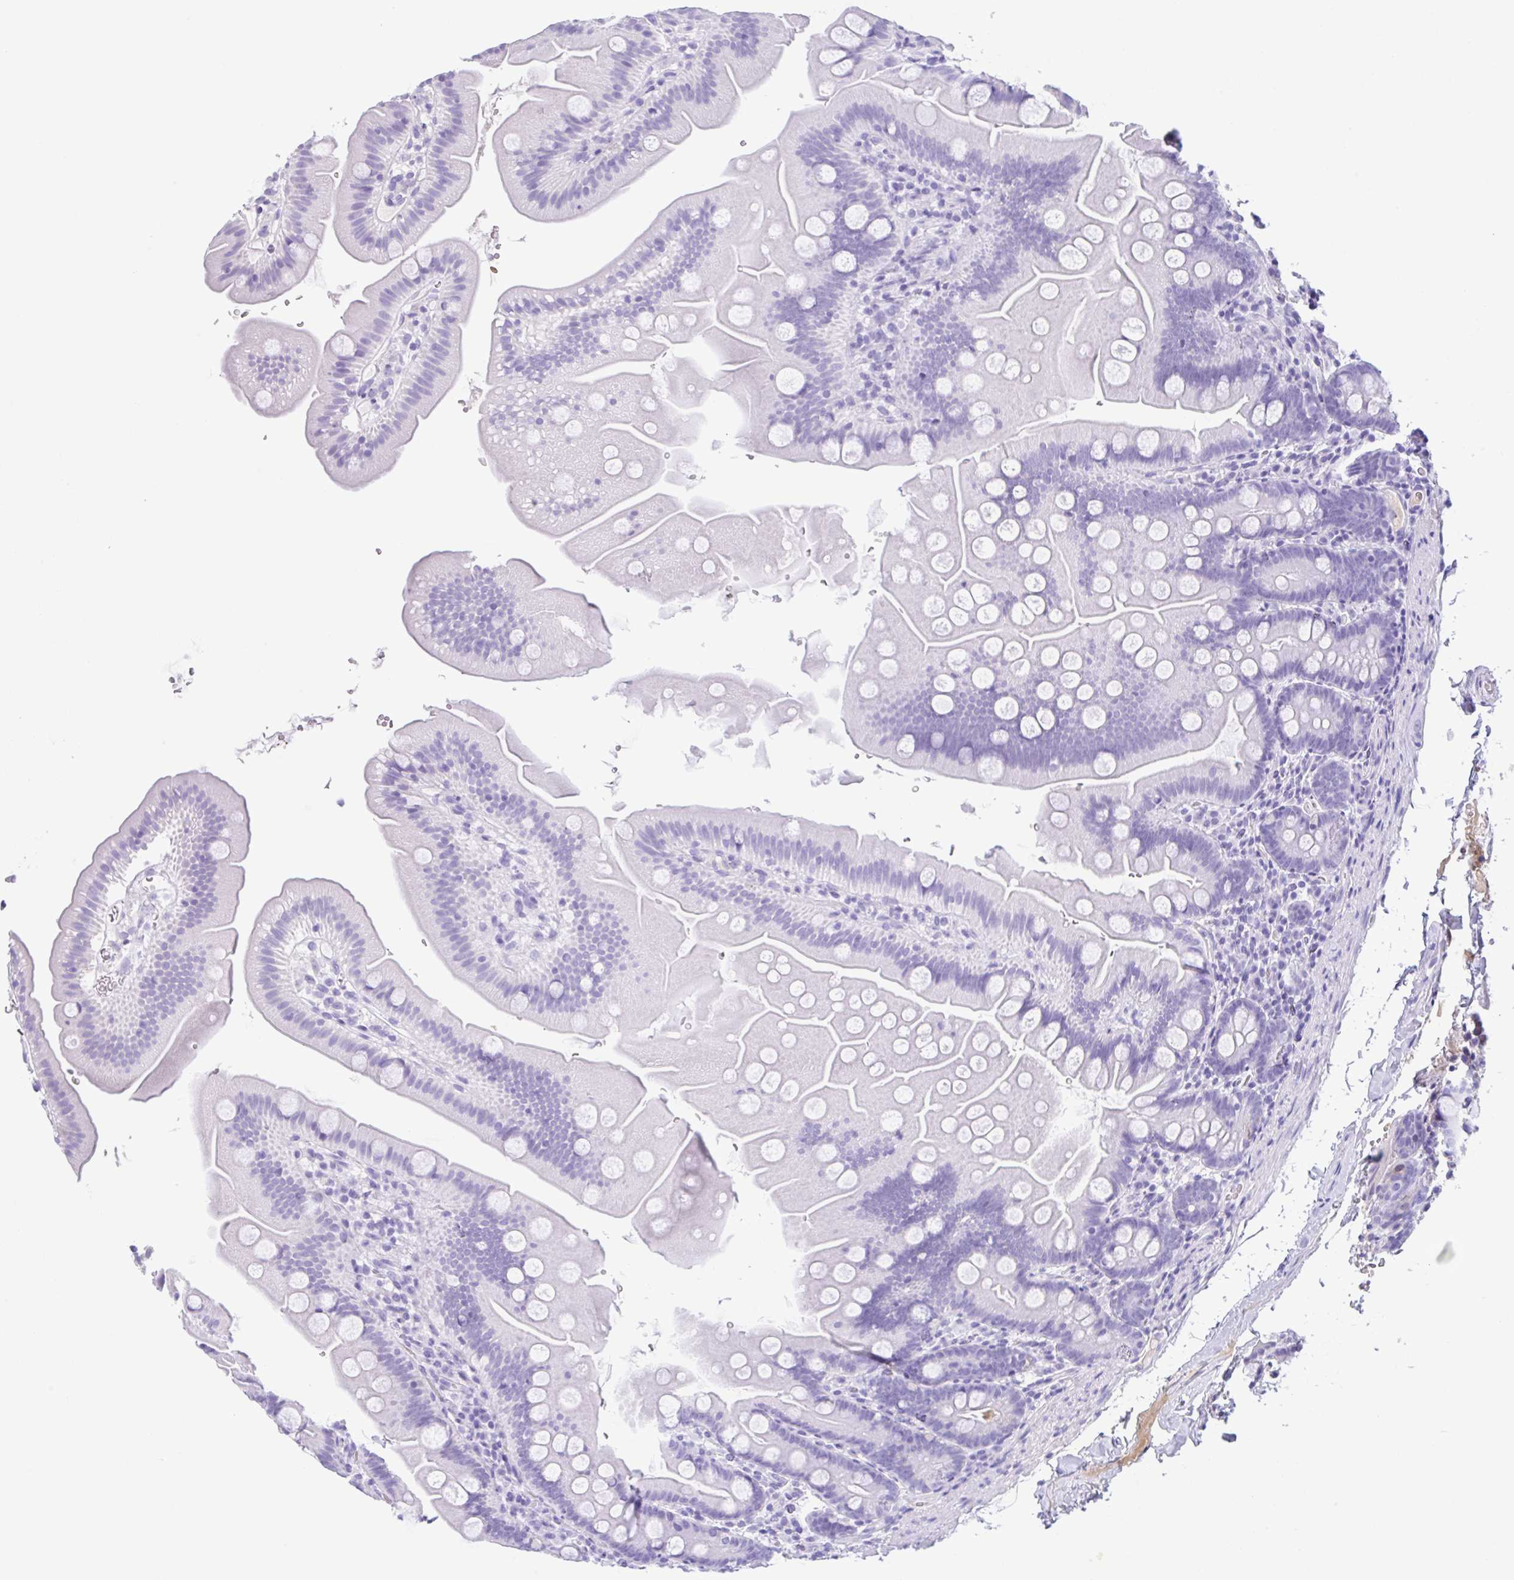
{"staining": {"intensity": "negative", "quantity": "none", "location": "none"}, "tissue": "small intestine", "cell_type": "Glandular cells", "image_type": "normal", "snomed": [{"axis": "morphology", "description": "Normal tissue, NOS"}, {"axis": "topography", "description": "Small intestine"}], "caption": "Immunohistochemistry (IHC) image of normal human small intestine stained for a protein (brown), which reveals no positivity in glandular cells. Nuclei are stained in blue.", "gene": "CPA1", "patient": {"sex": "female", "age": 68}}